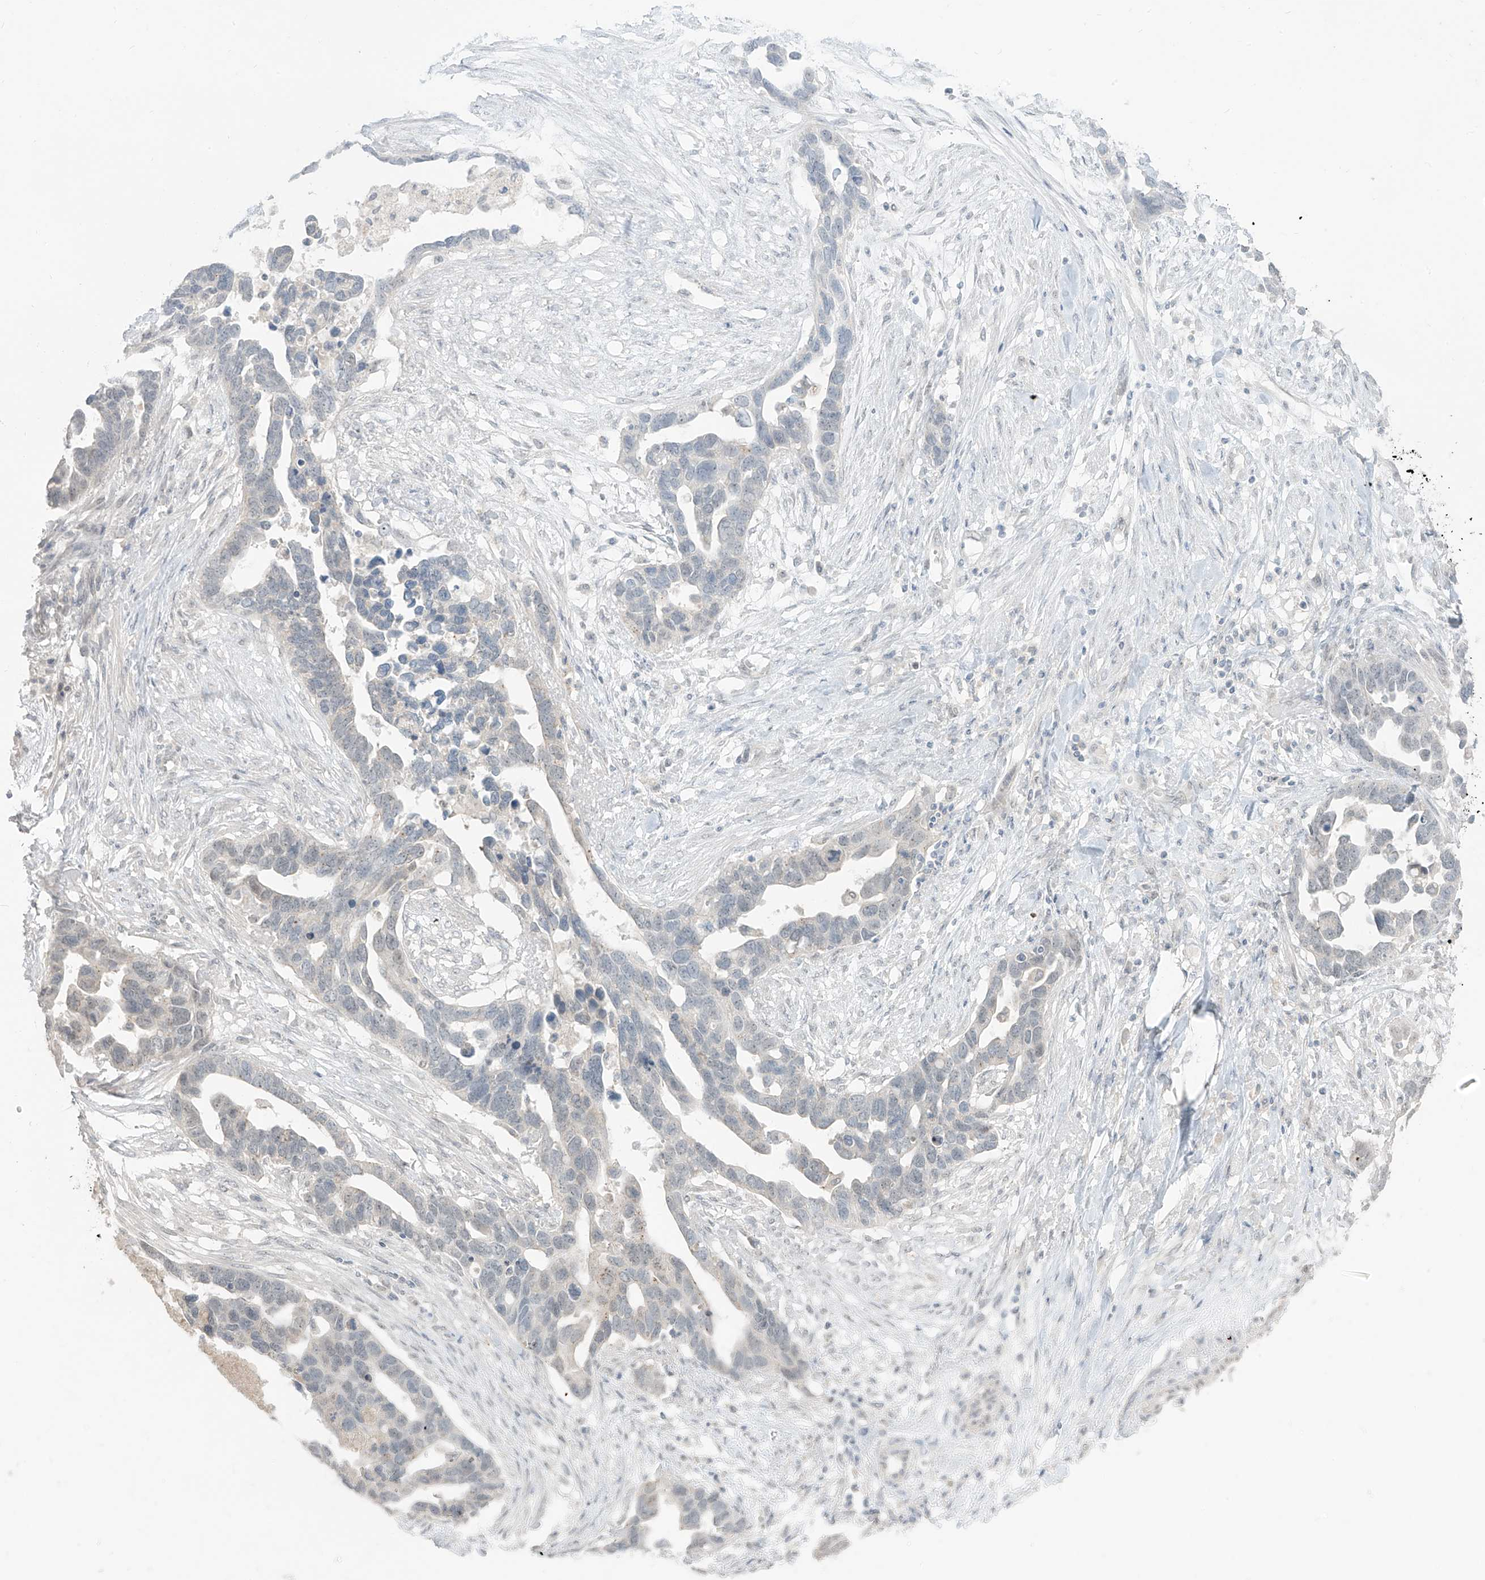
{"staining": {"intensity": "negative", "quantity": "none", "location": "none"}, "tissue": "ovarian cancer", "cell_type": "Tumor cells", "image_type": "cancer", "snomed": [{"axis": "morphology", "description": "Cystadenocarcinoma, serous, NOS"}, {"axis": "topography", "description": "Ovary"}], "caption": "Immunohistochemical staining of ovarian serous cystadenocarcinoma displays no significant expression in tumor cells.", "gene": "PRDM6", "patient": {"sex": "female", "age": 54}}